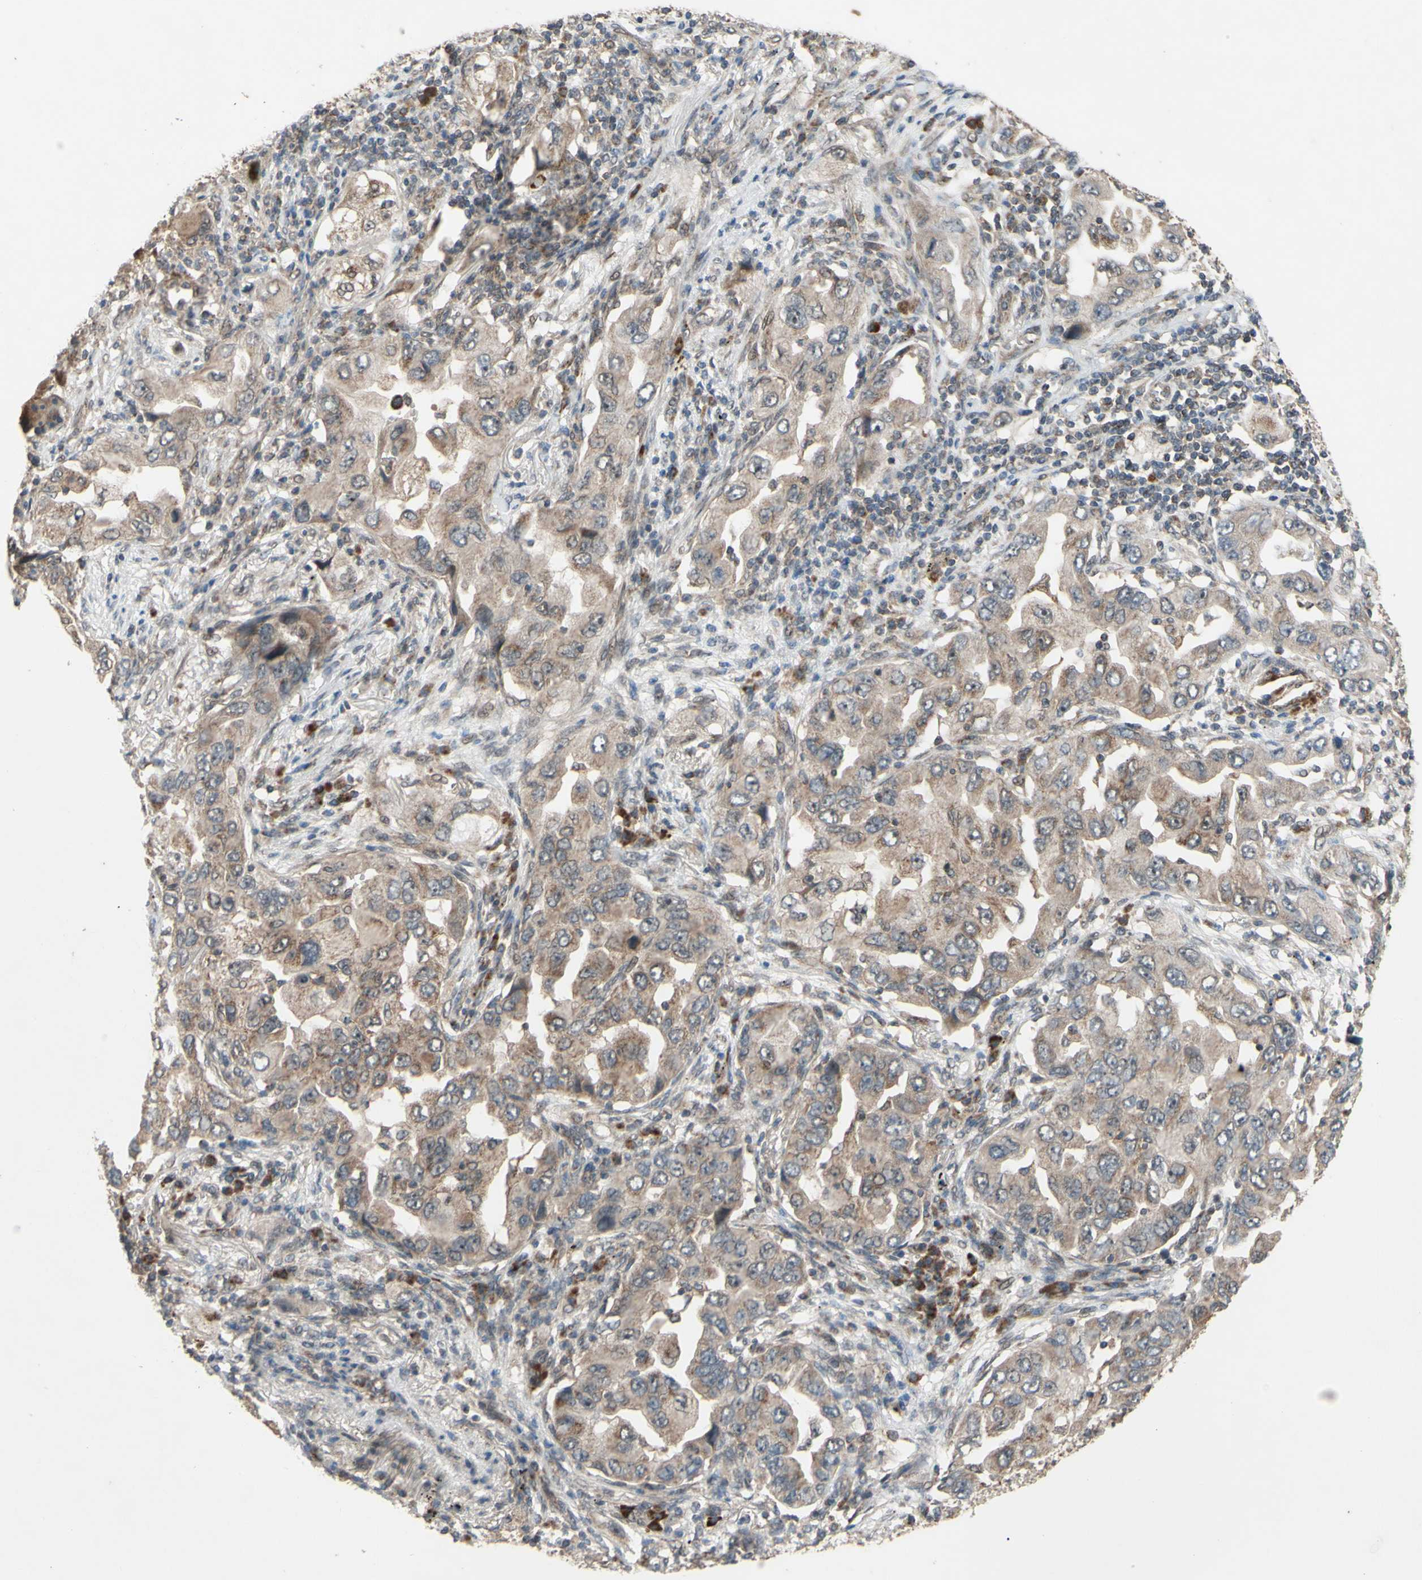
{"staining": {"intensity": "weak", "quantity": ">75%", "location": "cytoplasmic/membranous"}, "tissue": "lung cancer", "cell_type": "Tumor cells", "image_type": "cancer", "snomed": [{"axis": "morphology", "description": "Adenocarcinoma, NOS"}, {"axis": "topography", "description": "Lung"}], "caption": "Immunohistochemistry micrograph of neoplastic tissue: lung adenocarcinoma stained using immunohistochemistry reveals low levels of weak protein expression localized specifically in the cytoplasmic/membranous of tumor cells, appearing as a cytoplasmic/membranous brown color.", "gene": "CD164", "patient": {"sex": "female", "age": 65}}